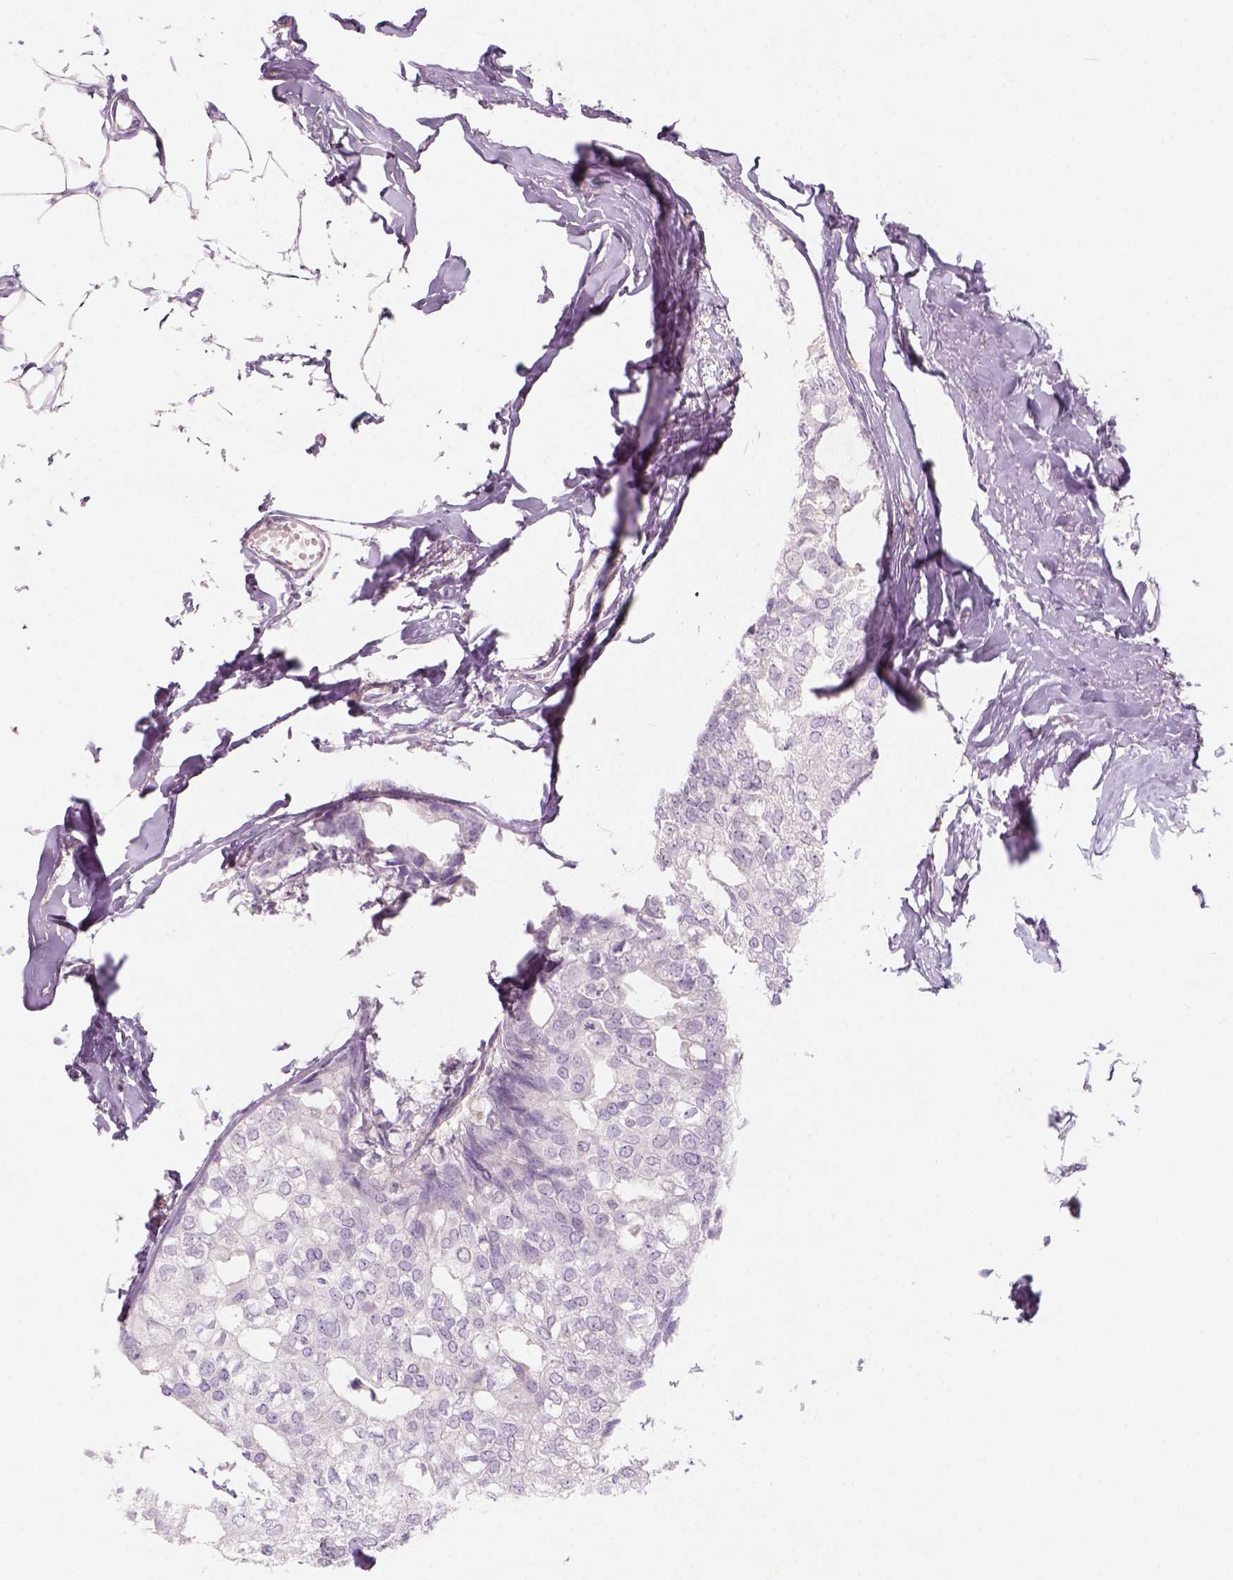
{"staining": {"intensity": "negative", "quantity": "none", "location": "none"}, "tissue": "breast cancer", "cell_type": "Tumor cells", "image_type": "cancer", "snomed": [{"axis": "morphology", "description": "Duct carcinoma"}, {"axis": "topography", "description": "Breast"}], "caption": "High power microscopy histopathology image of an immunohistochemistry (IHC) photomicrograph of breast cancer (intraductal carcinoma), revealing no significant staining in tumor cells.", "gene": "KRT25", "patient": {"sex": "female", "age": 40}}